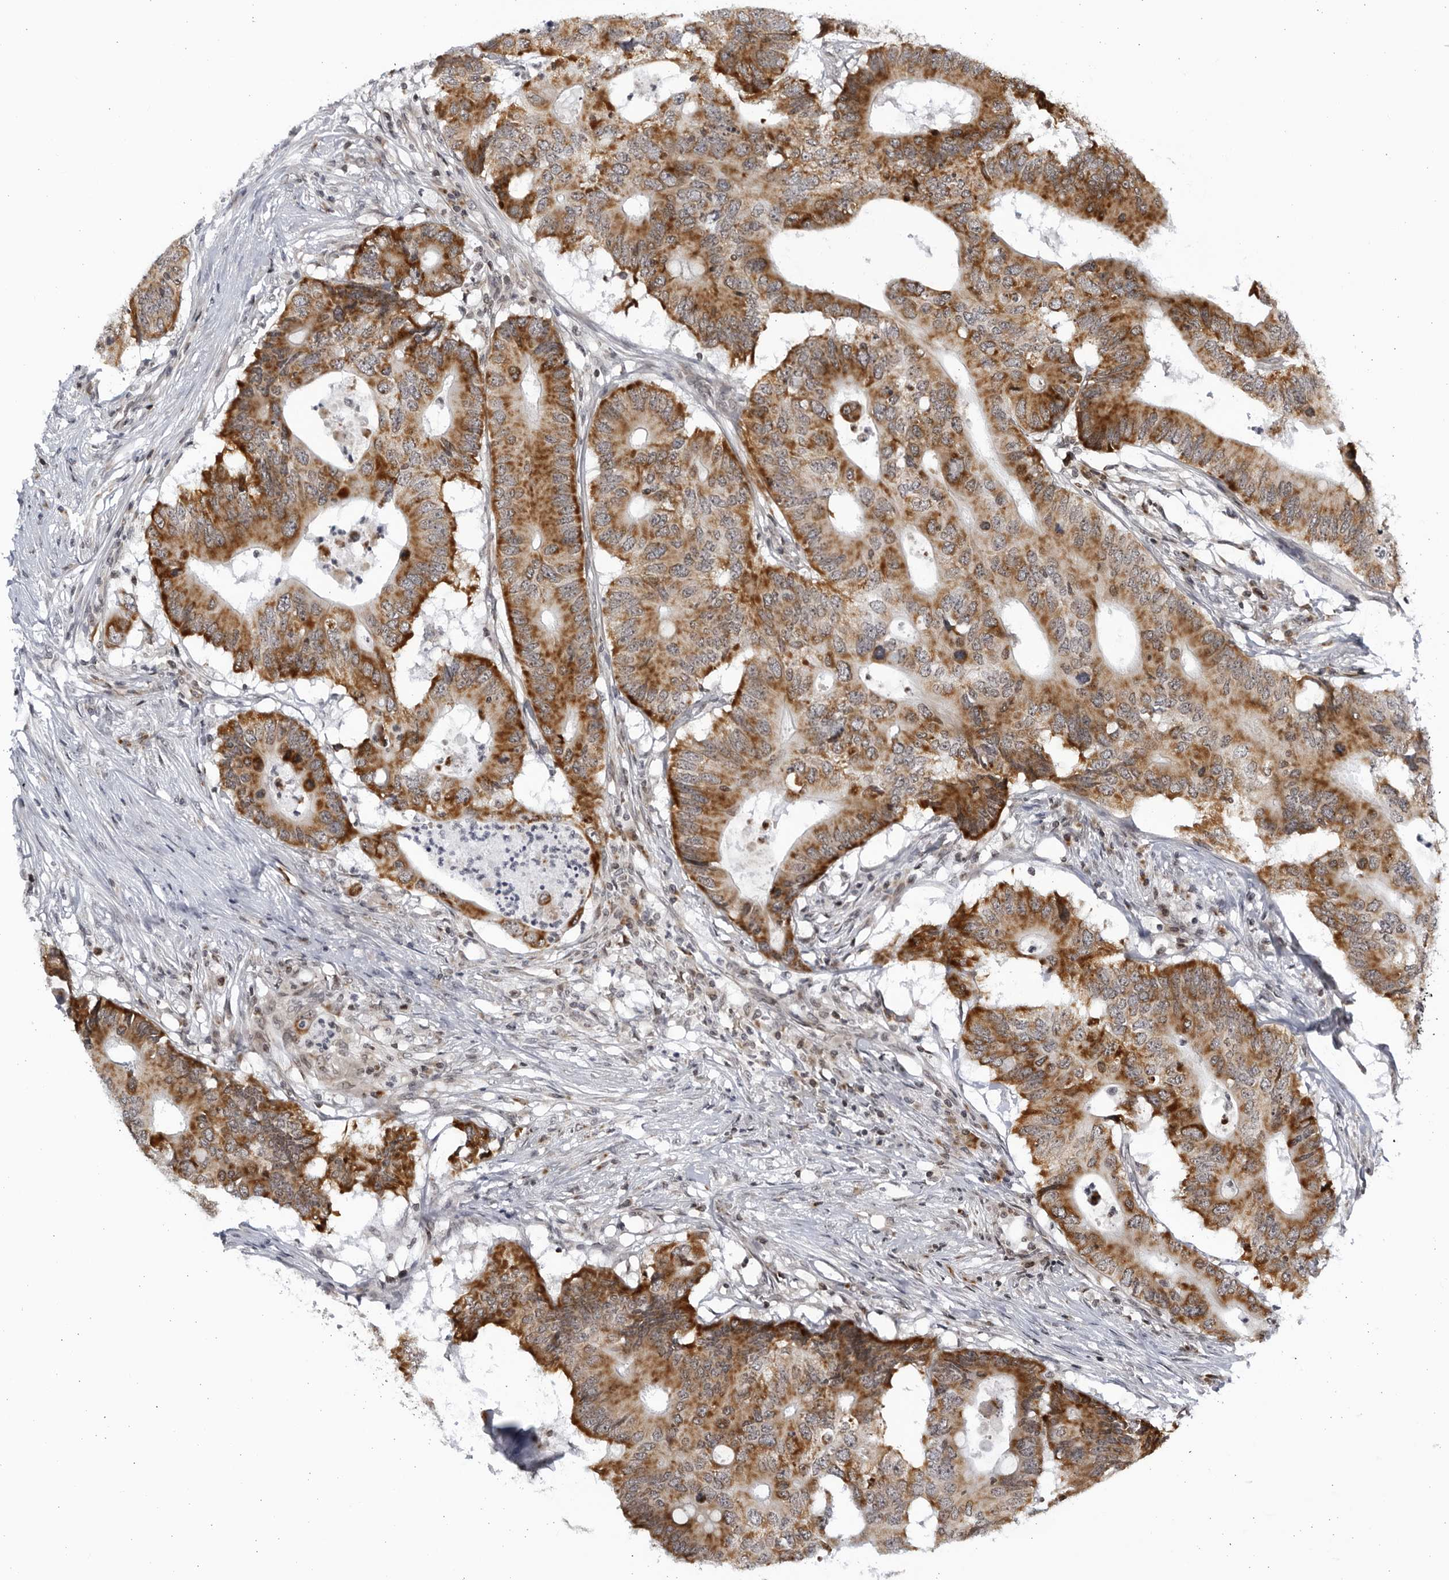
{"staining": {"intensity": "strong", "quantity": ">75%", "location": "cytoplasmic/membranous"}, "tissue": "colorectal cancer", "cell_type": "Tumor cells", "image_type": "cancer", "snomed": [{"axis": "morphology", "description": "Adenocarcinoma, NOS"}, {"axis": "topography", "description": "Colon"}], "caption": "Tumor cells reveal strong cytoplasmic/membranous staining in approximately >75% of cells in colorectal cancer (adenocarcinoma).", "gene": "SLC25A22", "patient": {"sex": "male", "age": 71}}